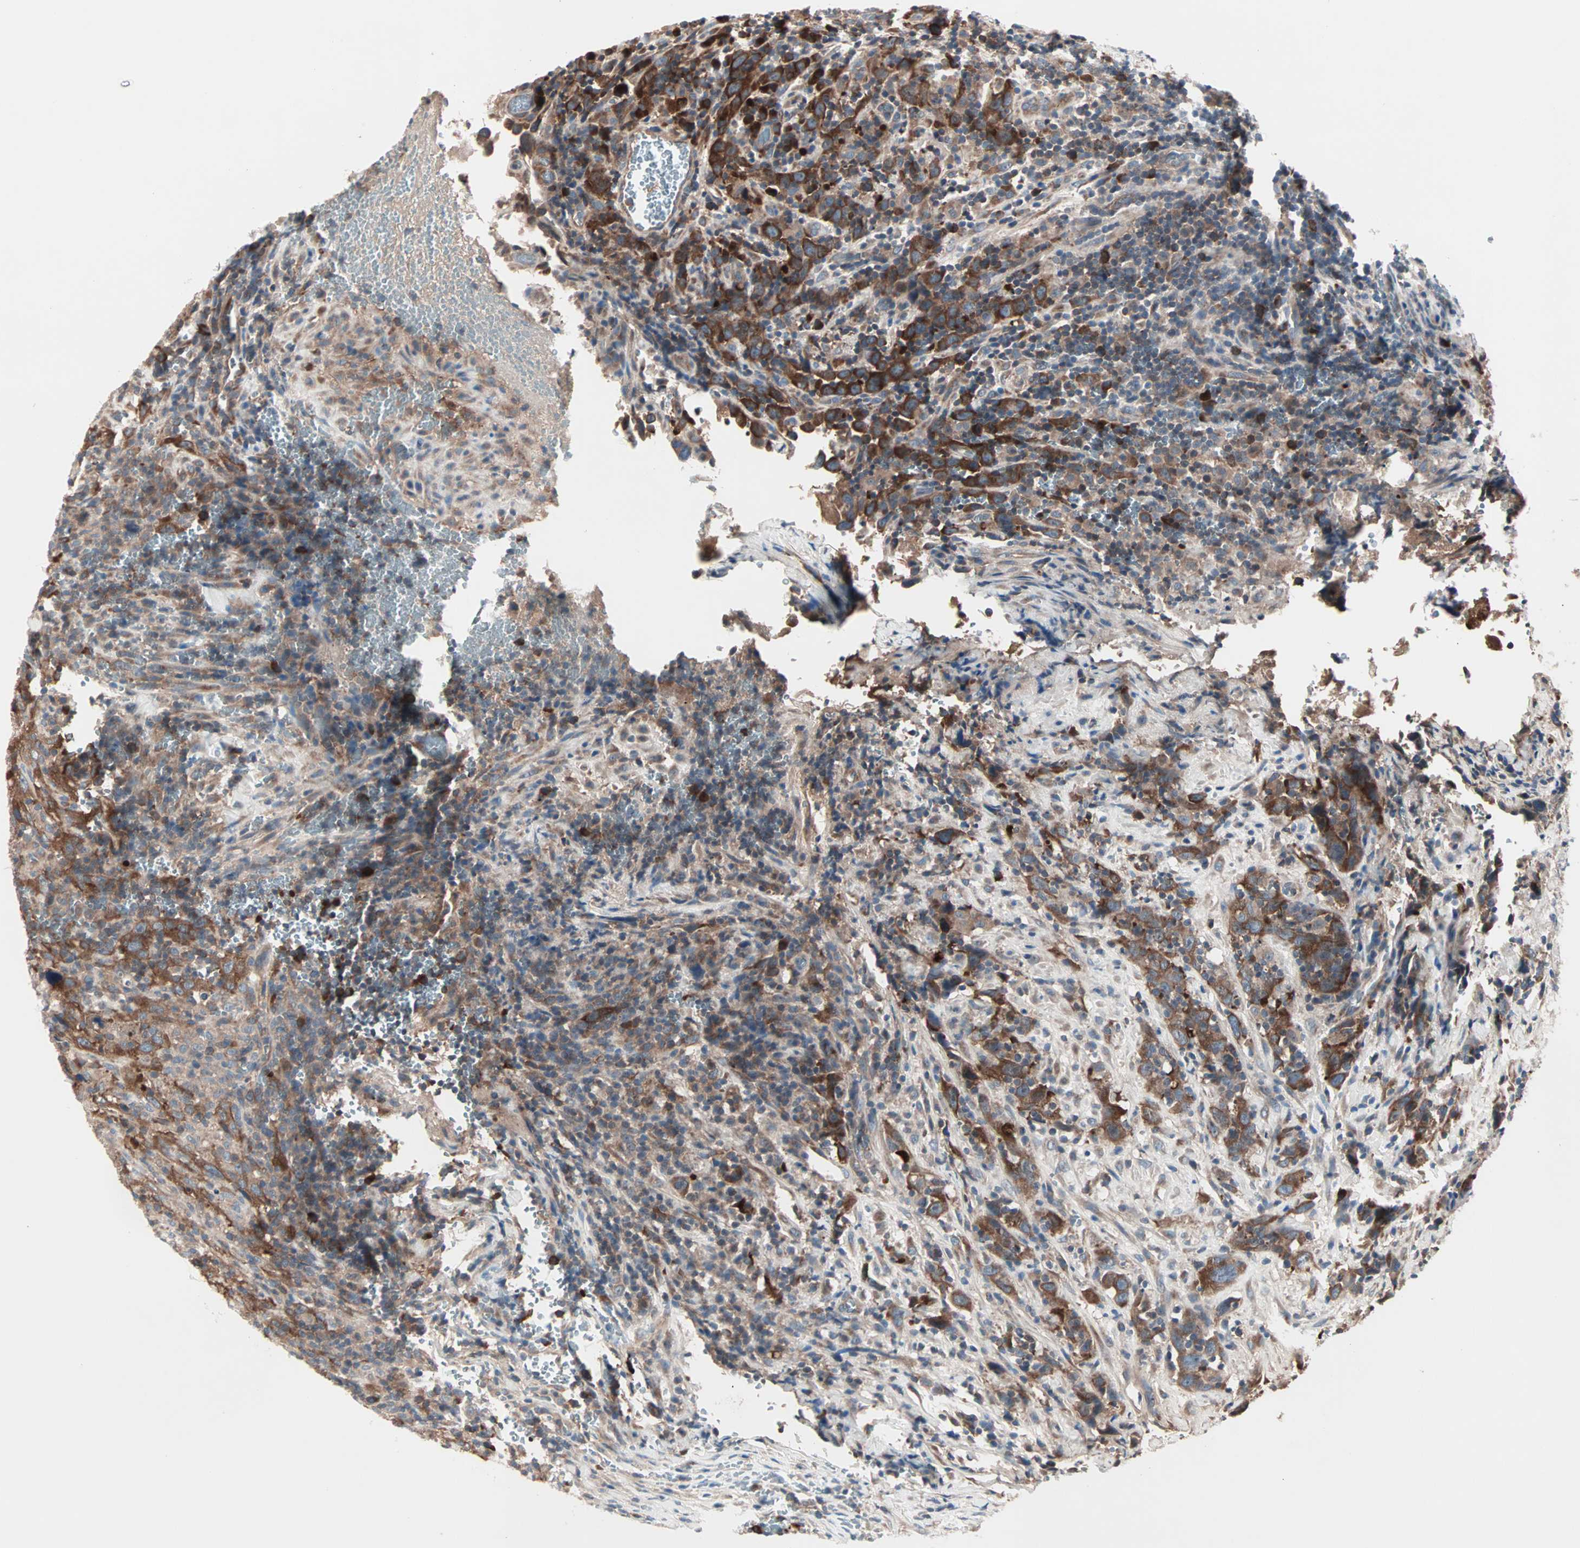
{"staining": {"intensity": "strong", "quantity": ">75%", "location": "cytoplasmic/membranous"}, "tissue": "urothelial cancer", "cell_type": "Tumor cells", "image_type": "cancer", "snomed": [{"axis": "morphology", "description": "Urothelial carcinoma, High grade"}, {"axis": "topography", "description": "Urinary bladder"}], "caption": "The photomicrograph exhibits staining of urothelial carcinoma (high-grade), revealing strong cytoplasmic/membranous protein expression (brown color) within tumor cells.", "gene": "CAD", "patient": {"sex": "male", "age": 61}}